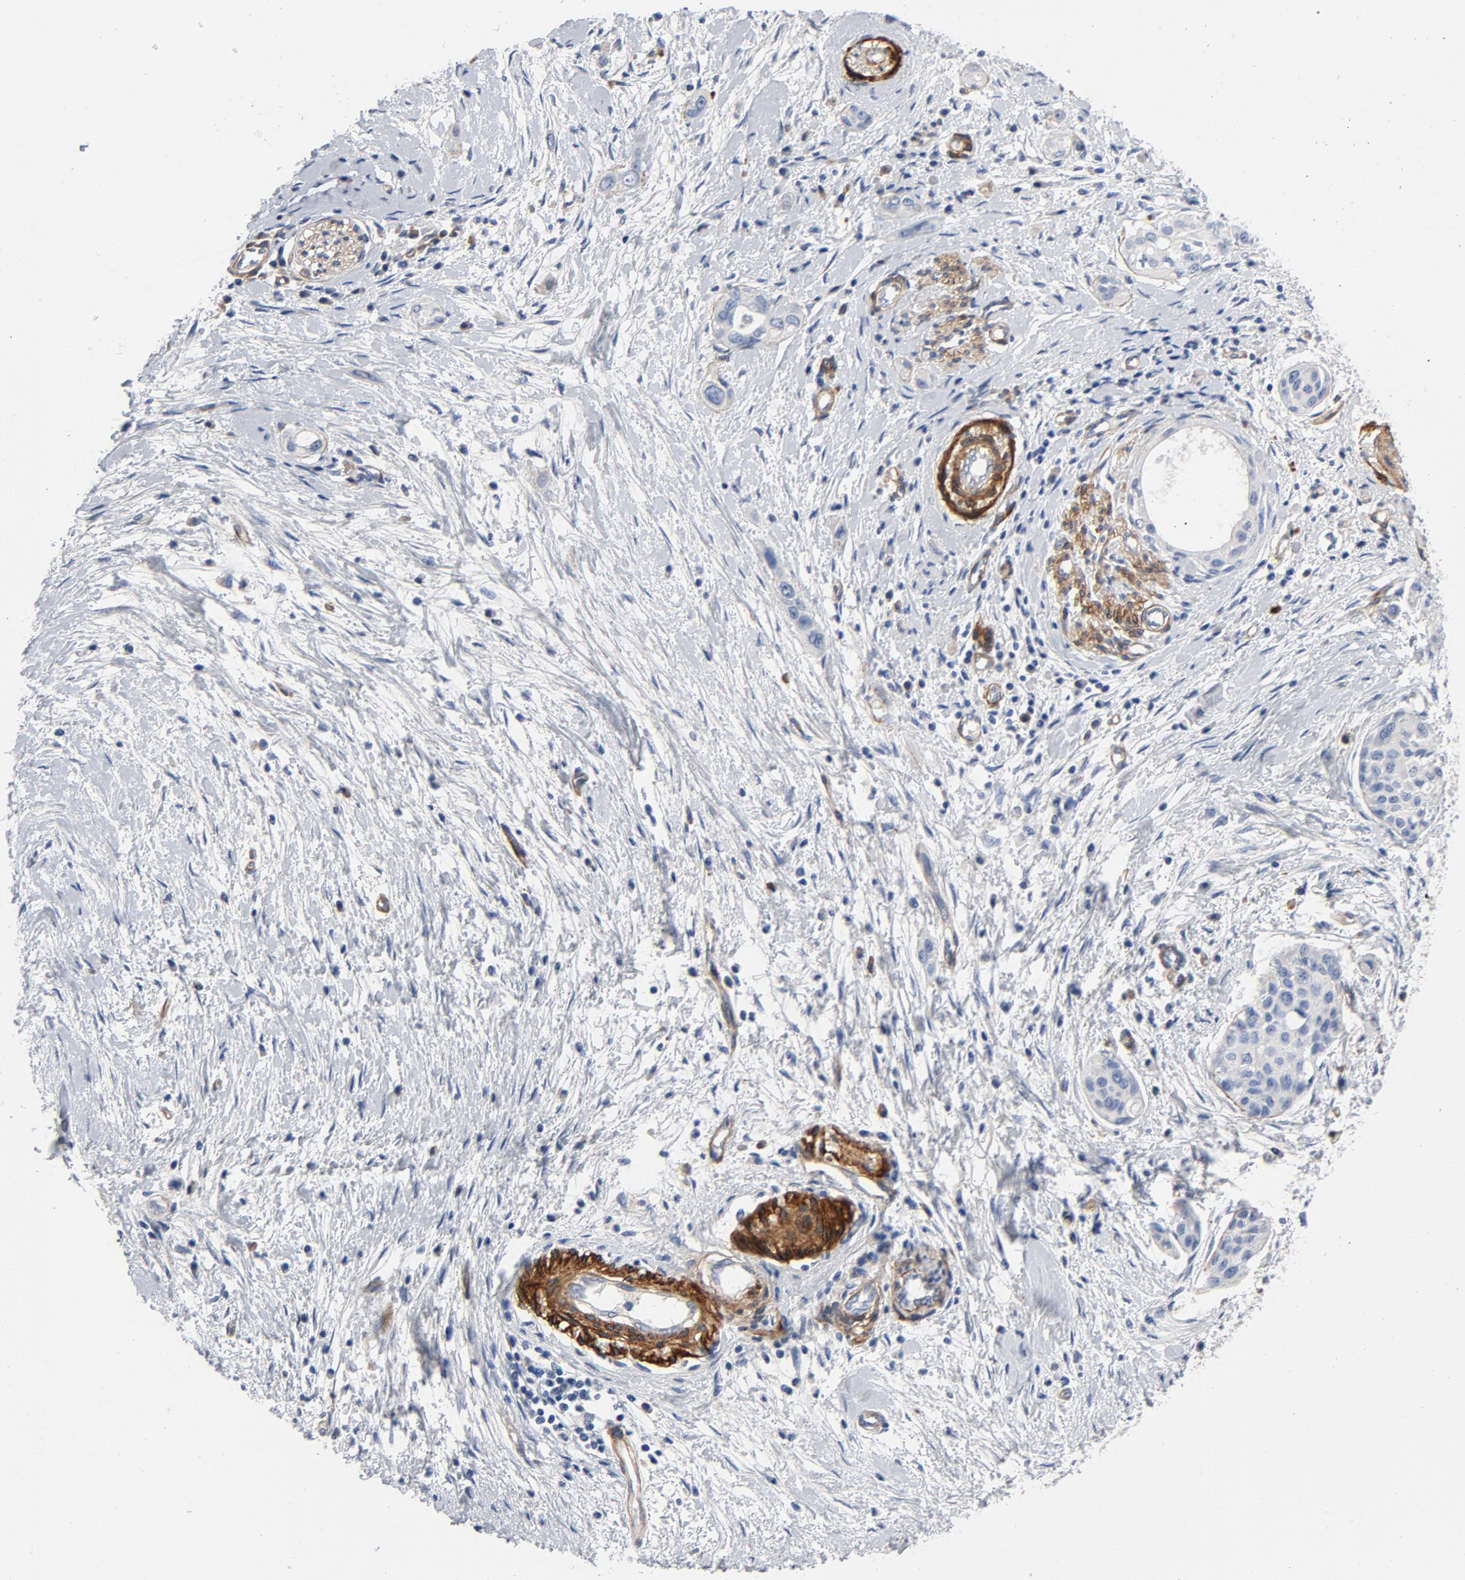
{"staining": {"intensity": "negative", "quantity": "none", "location": "none"}, "tissue": "pancreatic cancer", "cell_type": "Tumor cells", "image_type": "cancer", "snomed": [{"axis": "morphology", "description": "Adenocarcinoma, NOS"}, {"axis": "topography", "description": "Pancreas"}], "caption": "The IHC histopathology image has no significant staining in tumor cells of pancreatic cancer tissue.", "gene": "LAMC1", "patient": {"sex": "female", "age": 60}}